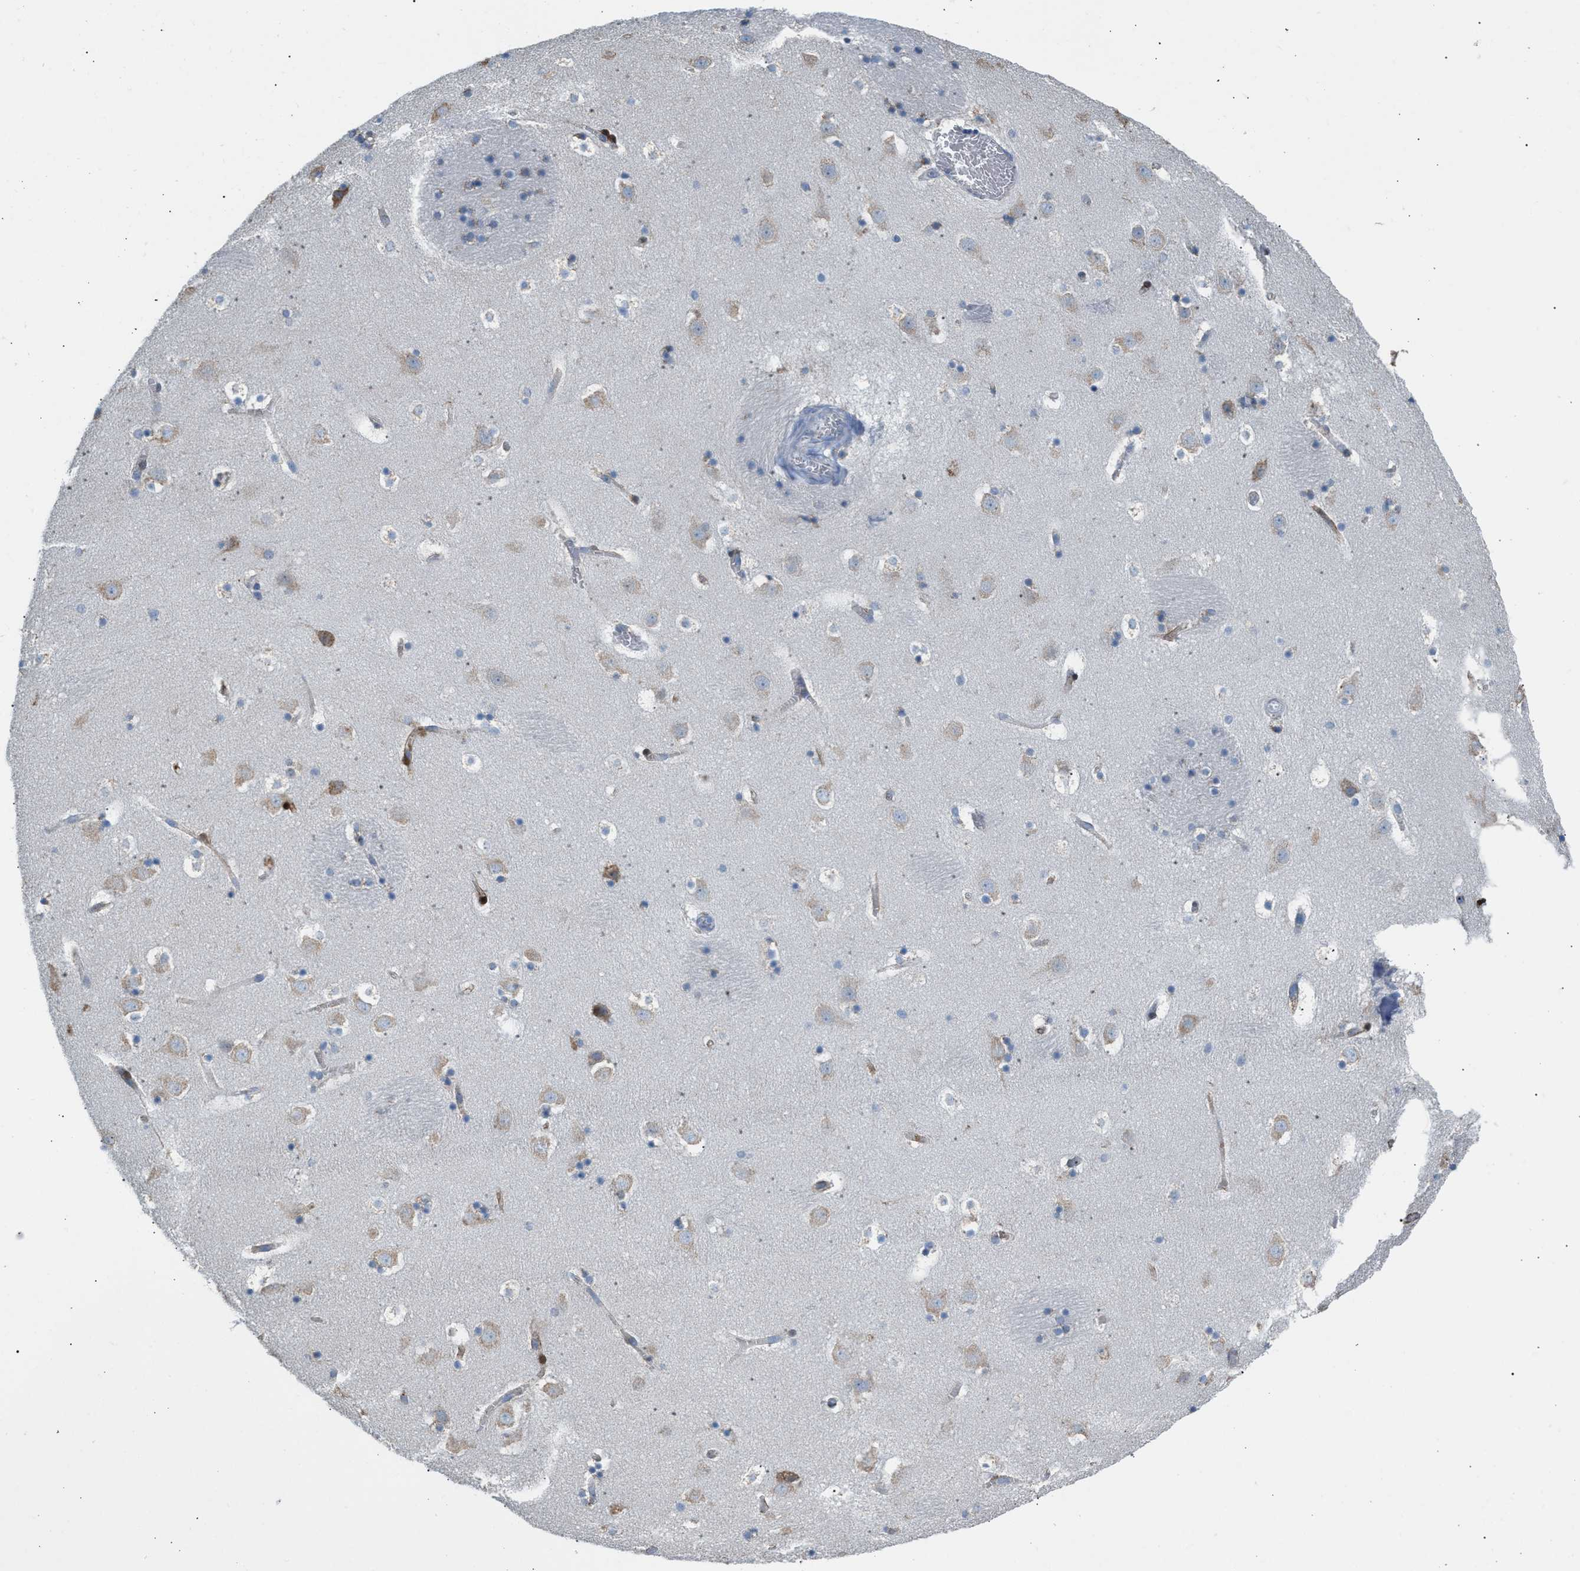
{"staining": {"intensity": "negative", "quantity": "none", "location": "none"}, "tissue": "caudate", "cell_type": "Glial cells", "image_type": "normal", "snomed": [{"axis": "morphology", "description": "Normal tissue, NOS"}, {"axis": "topography", "description": "Lateral ventricle wall"}], "caption": "An IHC image of benign caudate is shown. There is no staining in glial cells of caudate.", "gene": "CA3", "patient": {"sex": "male", "age": 45}}